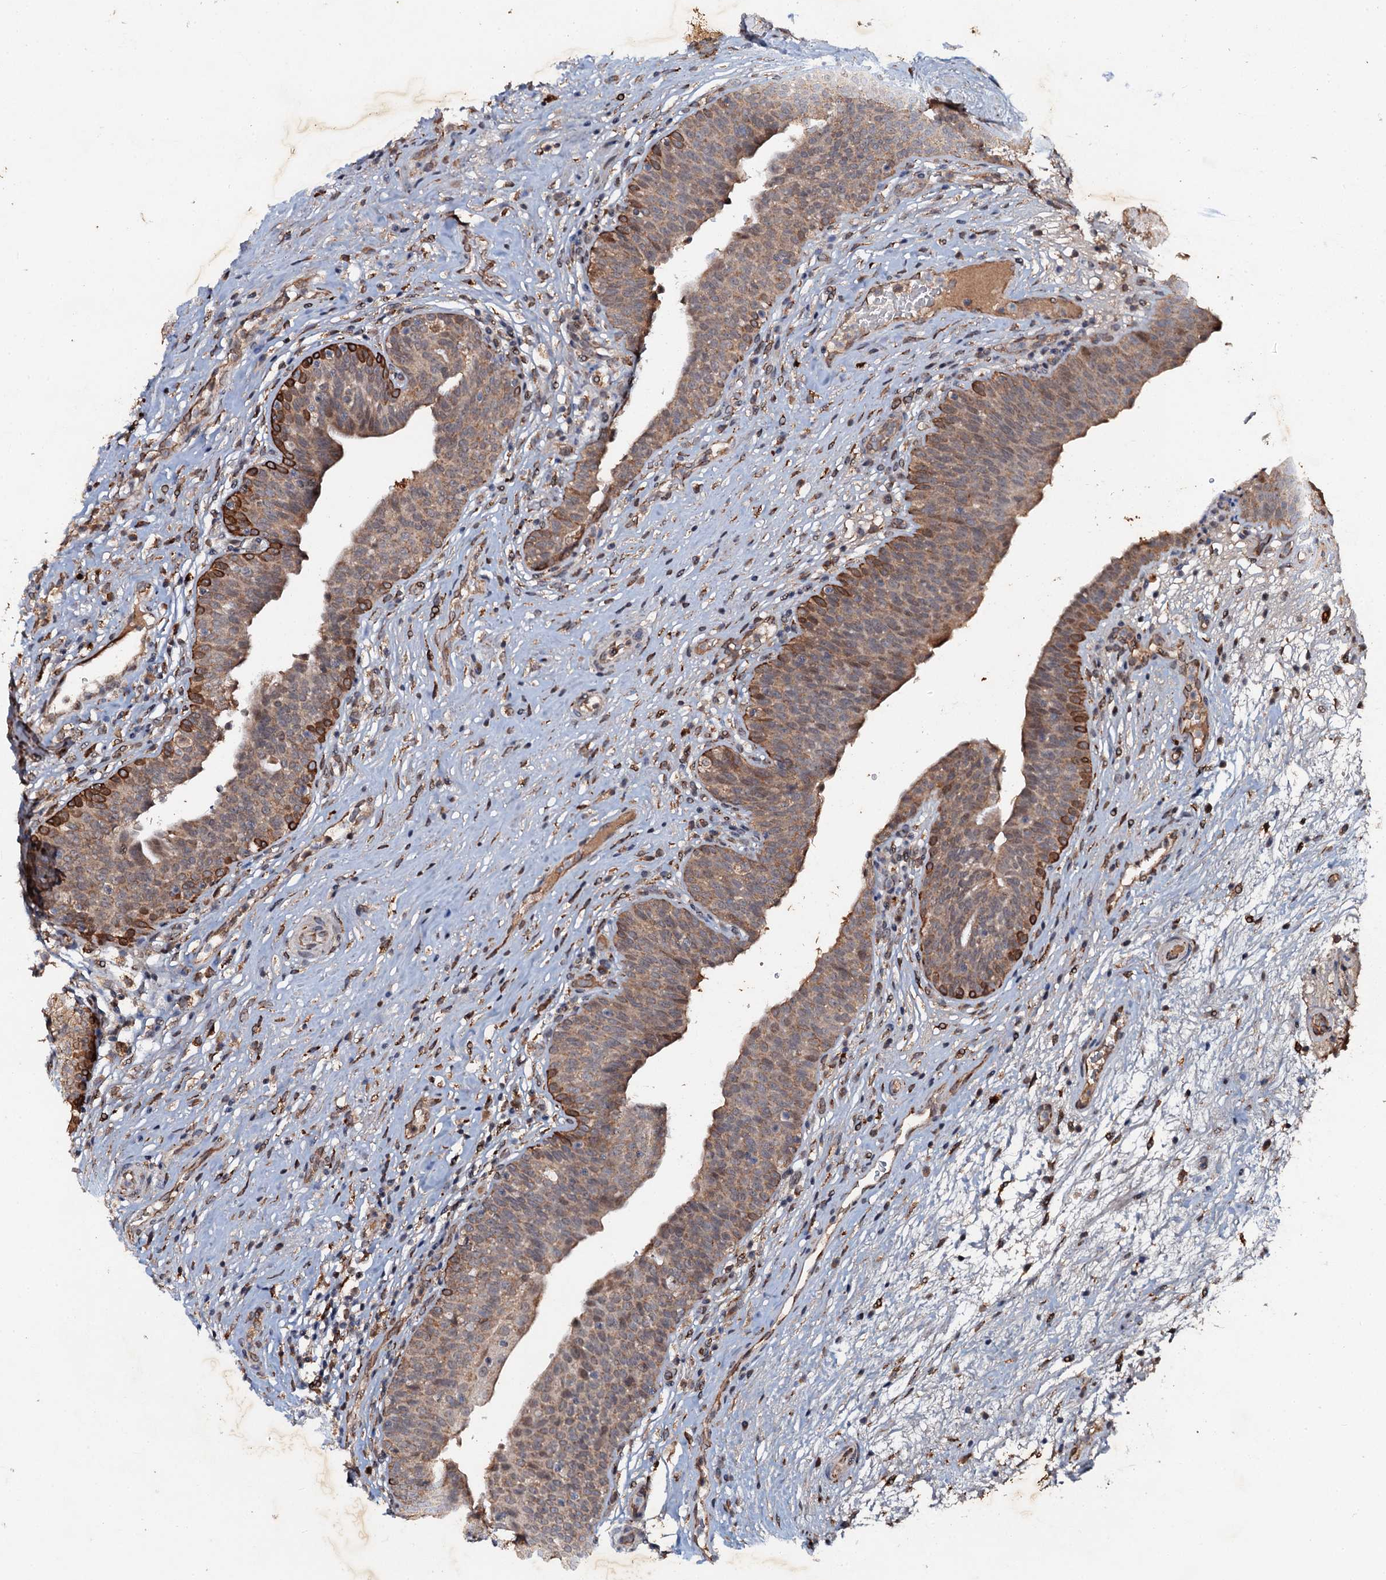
{"staining": {"intensity": "moderate", "quantity": ">75%", "location": "cytoplasmic/membranous"}, "tissue": "urinary bladder", "cell_type": "Urothelial cells", "image_type": "normal", "snomed": [{"axis": "morphology", "description": "Normal tissue, NOS"}, {"axis": "topography", "description": "Urinary bladder"}], "caption": "Urinary bladder stained with IHC shows moderate cytoplasmic/membranous staining in about >75% of urothelial cells.", "gene": "ADAMTS10", "patient": {"sex": "male", "age": 71}}